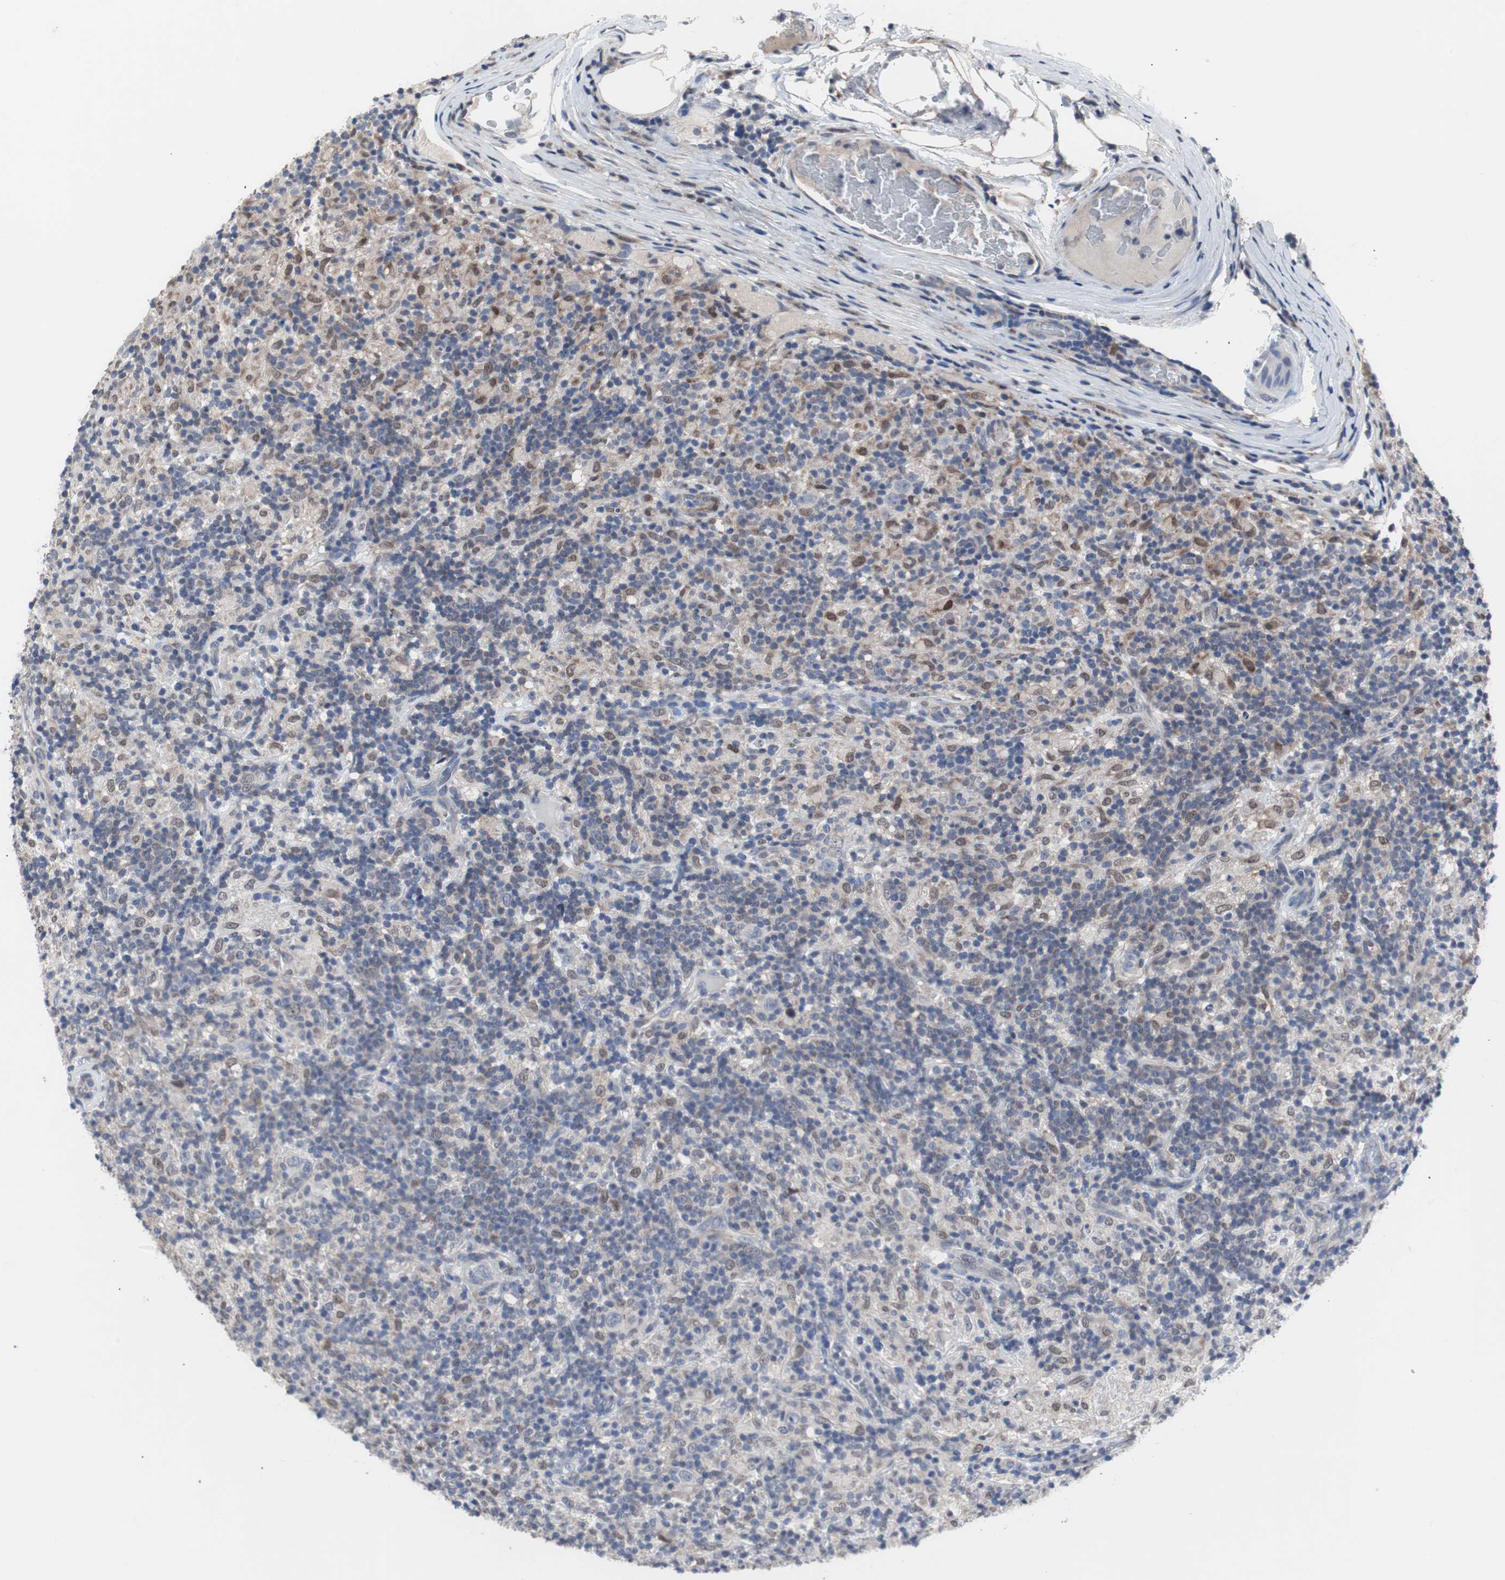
{"staining": {"intensity": "moderate", "quantity": "<25%", "location": "nuclear"}, "tissue": "lymphoma", "cell_type": "Tumor cells", "image_type": "cancer", "snomed": [{"axis": "morphology", "description": "Hodgkin's disease, NOS"}, {"axis": "topography", "description": "Lymph node"}], "caption": "Lymphoma stained for a protein reveals moderate nuclear positivity in tumor cells.", "gene": "RBM47", "patient": {"sex": "male", "age": 70}}